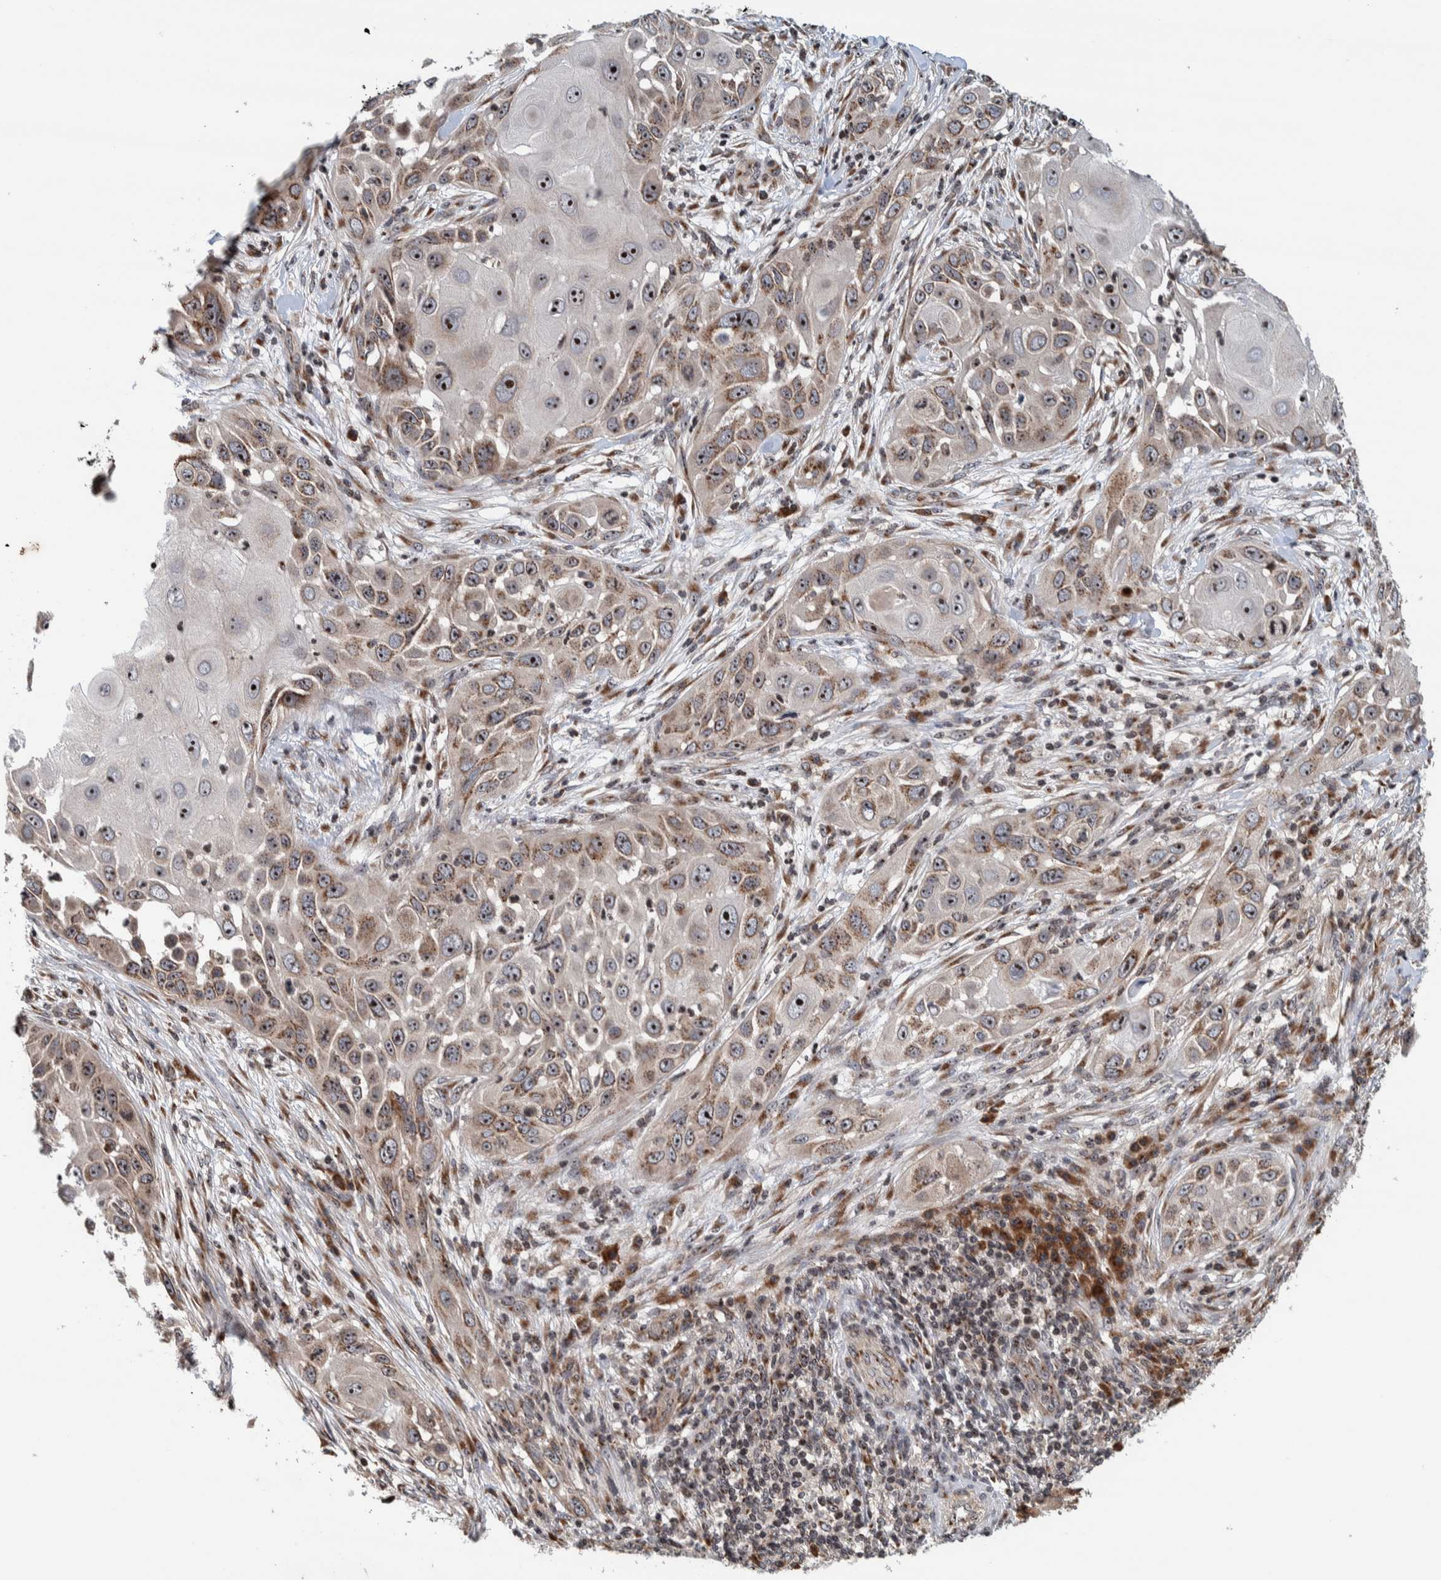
{"staining": {"intensity": "moderate", "quantity": "25%-75%", "location": "cytoplasmic/membranous,nuclear"}, "tissue": "skin cancer", "cell_type": "Tumor cells", "image_type": "cancer", "snomed": [{"axis": "morphology", "description": "Squamous cell carcinoma, NOS"}, {"axis": "topography", "description": "Skin"}], "caption": "The image displays immunohistochemical staining of skin cancer. There is moderate cytoplasmic/membranous and nuclear staining is present in about 25%-75% of tumor cells. The staining was performed using DAB to visualize the protein expression in brown, while the nuclei were stained in blue with hematoxylin (Magnification: 20x).", "gene": "CCDC182", "patient": {"sex": "female", "age": 44}}